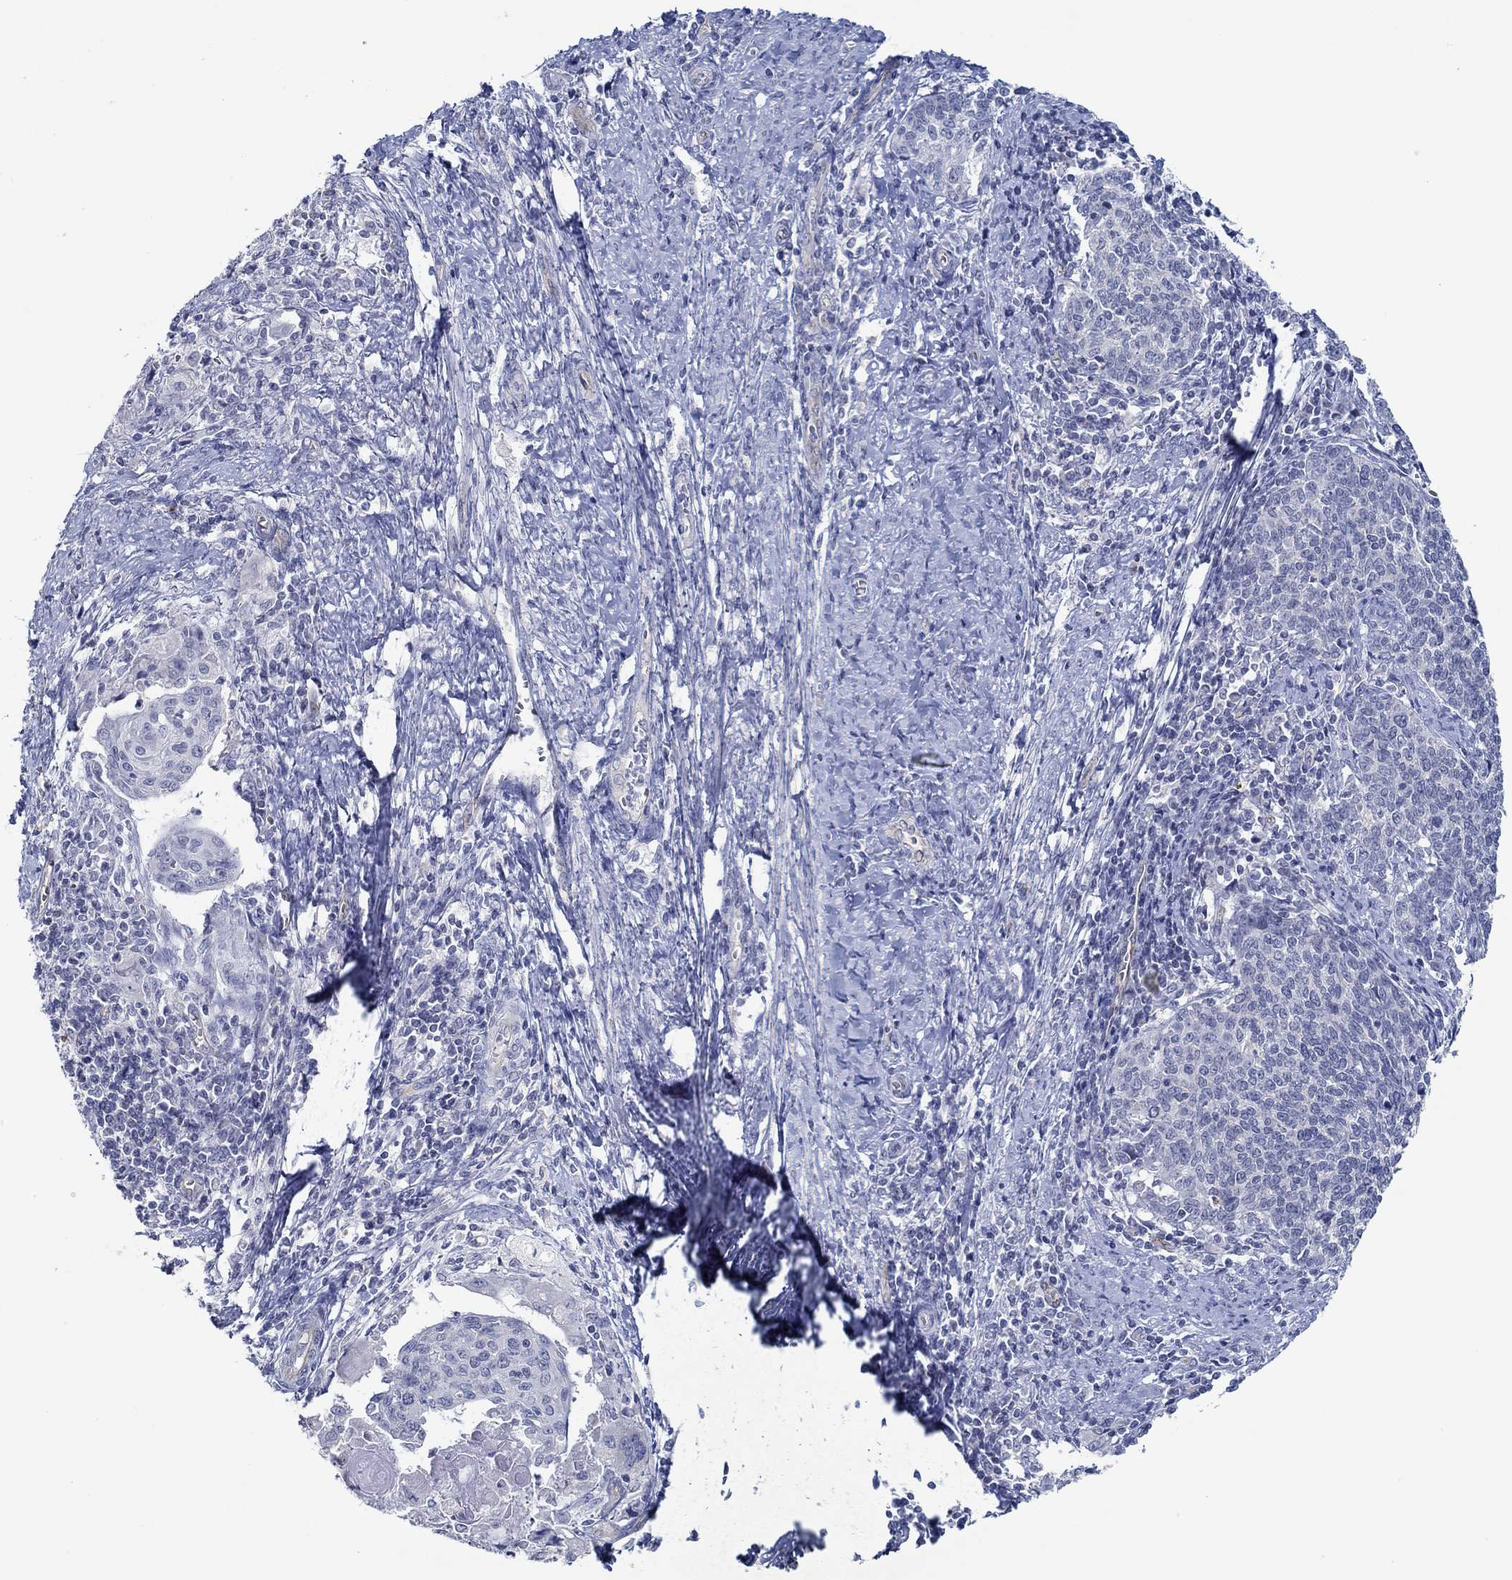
{"staining": {"intensity": "negative", "quantity": "none", "location": "none"}, "tissue": "cervical cancer", "cell_type": "Tumor cells", "image_type": "cancer", "snomed": [{"axis": "morphology", "description": "Squamous cell carcinoma, NOS"}, {"axis": "topography", "description": "Cervix"}], "caption": "The histopathology image exhibits no significant staining in tumor cells of squamous cell carcinoma (cervical).", "gene": "GJA5", "patient": {"sex": "female", "age": 39}}